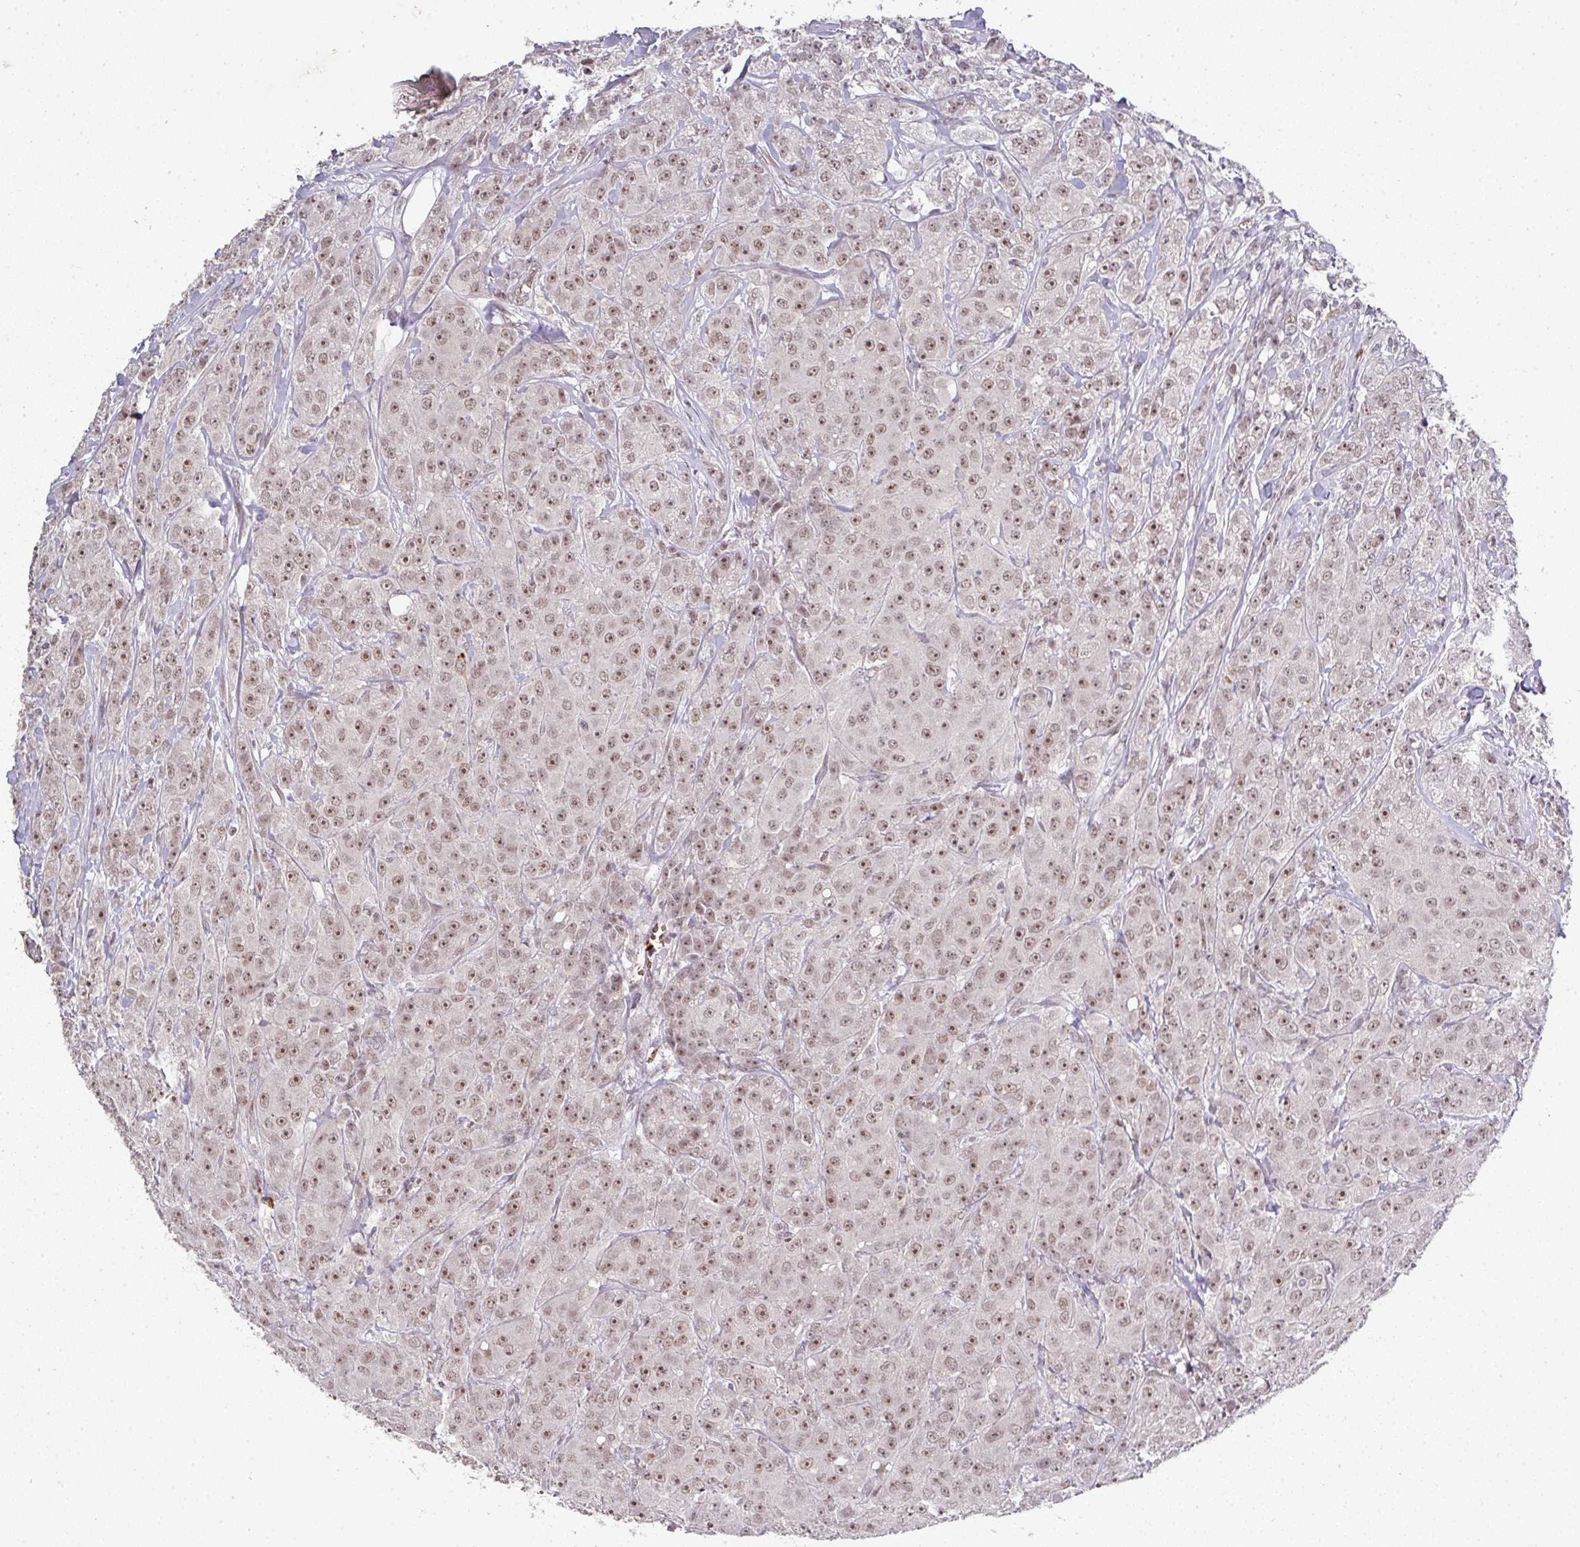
{"staining": {"intensity": "moderate", "quantity": ">75%", "location": "nuclear"}, "tissue": "breast cancer", "cell_type": "Tumor cells", "image_type": "cancer", "snomed": [{"axis": "morphology", "description": "Duct carcinoma"}, {"axis": "topography", "description": "Breast"}], "caption": "IHC photomicrograph of human breast intraductal carcinoma stained for a protein (brown), which shows medium levels of moderate nuclear staining in about >75% of tumor cells.", "gene": "NEIL1", "patient": {"sex": "female", "age": 43}}